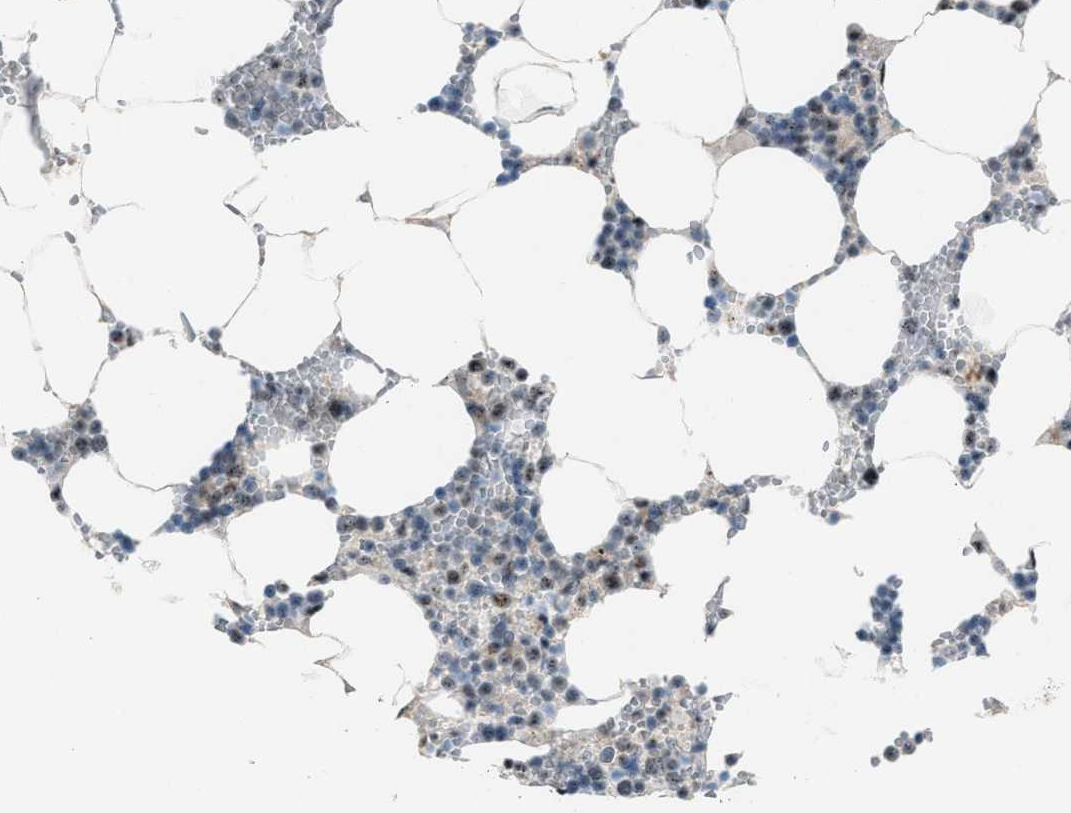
{"staining": {"intensity": "moderate", "quantity": "<25%", "location": "nuclear"}, "tissue": "bone marrow", "cell_type": "Hematopoietic cells", "image_type": "normal", "snomed": [{"axis": "morphology", "description": "Normal tissue, NOS"}, {"axis": "topography", "description": "Bone marrow"}], "caption": "Normal bone marrow displays moderate nuclear positivity in about <25% of hematopoietic cells, visualized by immunohistochemistry. Immunohistochemistry (ihc) stains the protein in brown and the nuclei are stained blue.", "gene": "CENPP", "patient": {"sex": "male", "age": 70}}